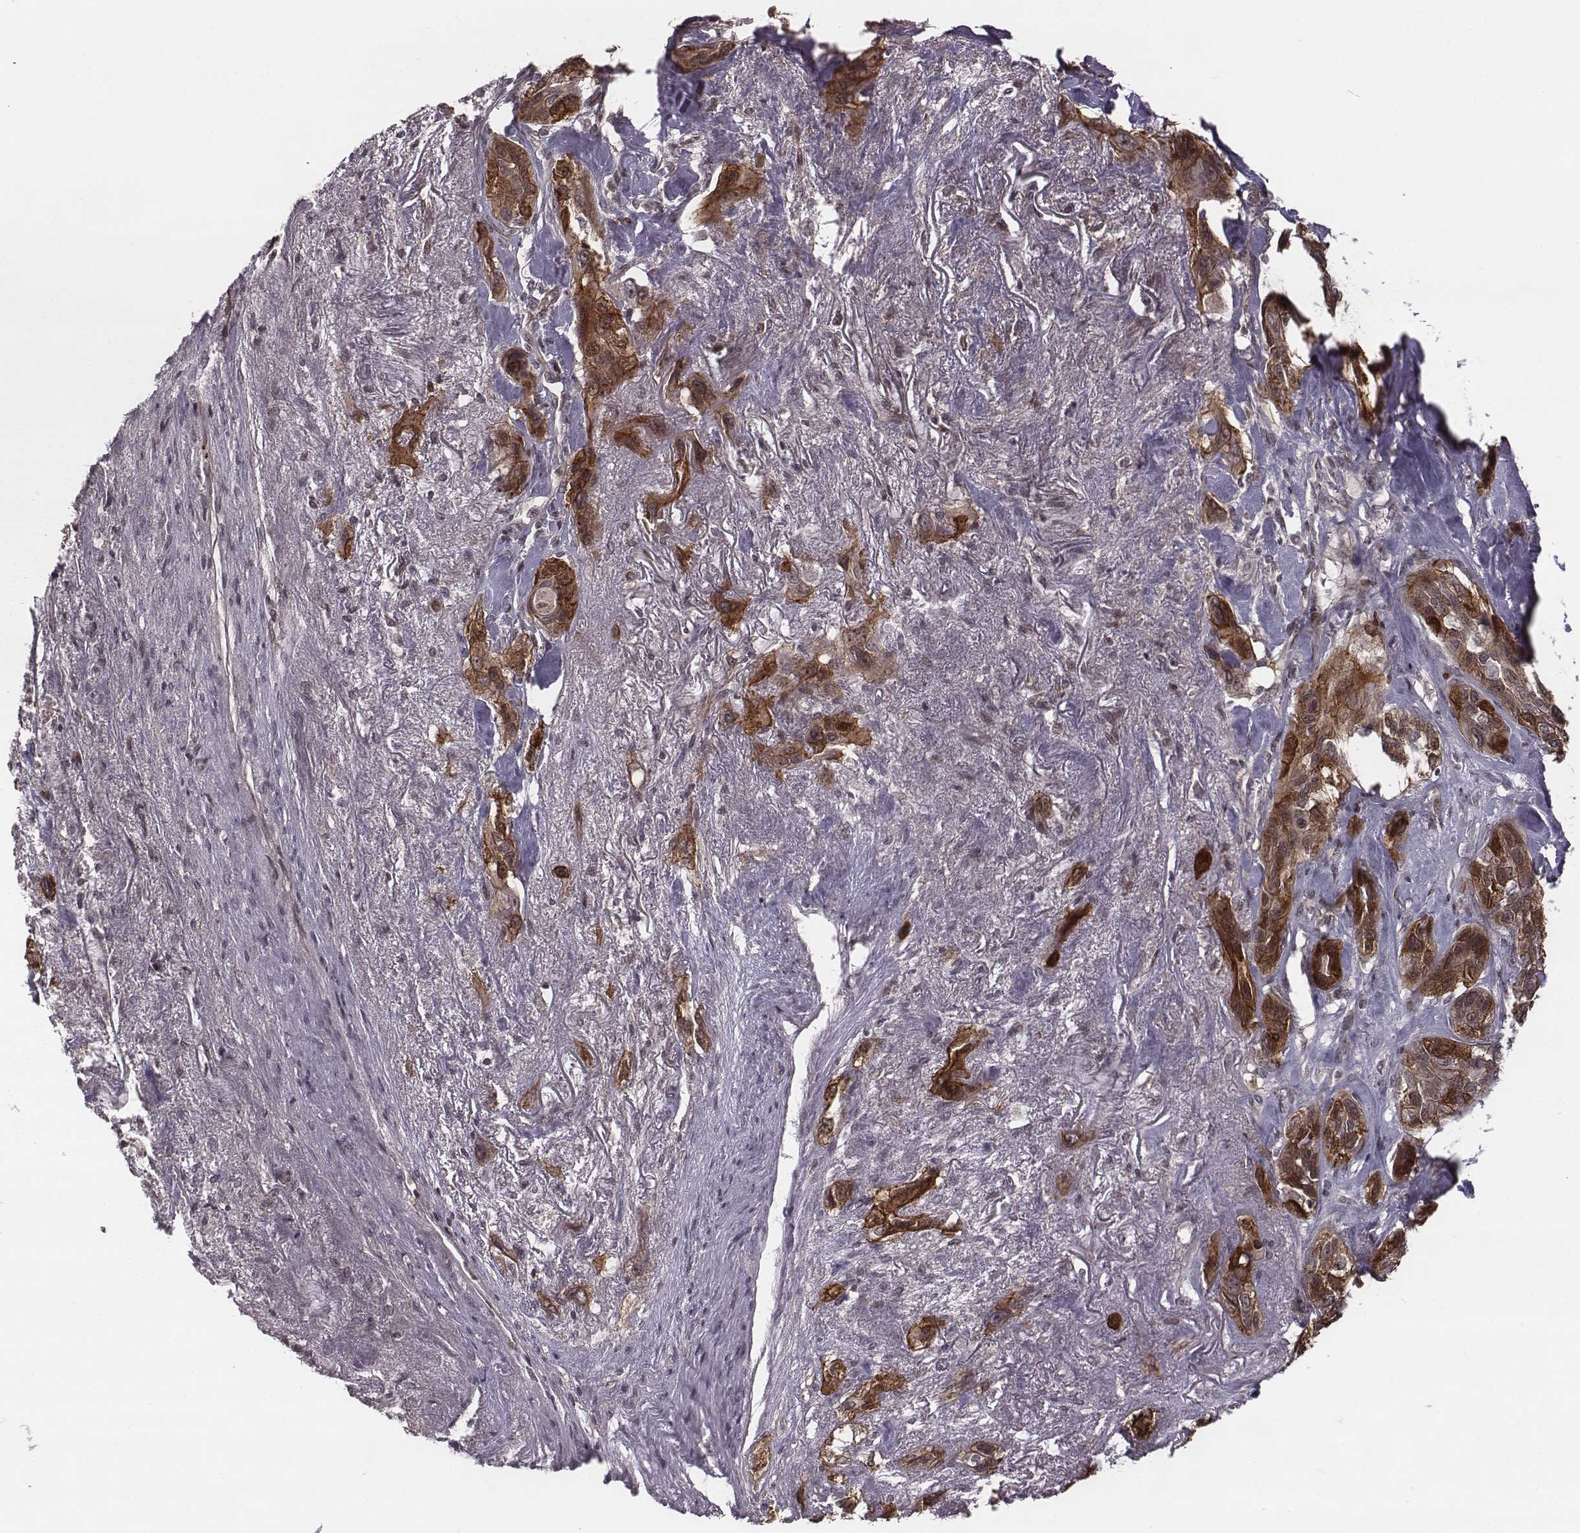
{"staining": {"intensity": "moderate", "quantity": "25%-75%", "location": "cytoplasmic/membranous,nuclear"}, "tissue": "lung cancer", "cell_type": "Tumor cells", "image_type": "cancer", "snomed": [{"axis": "morphology", "description": "Squamous cell carcinoma, NOS"}, {"axis": "topography", "description": "Lung"}], "caption": "Protein staining reveals moderate cytoplasmic/membranous and nuclear staining in approximately 25%-75% of tumor cells in squamous cell carcinoma (lung). The staining is performed using DAB brown chromogen to label protein expression. The nuclei are counter-stained blue using hematoxylin.", "gene": "RPL3", "patient": {"sex": "female", "age": 70}}